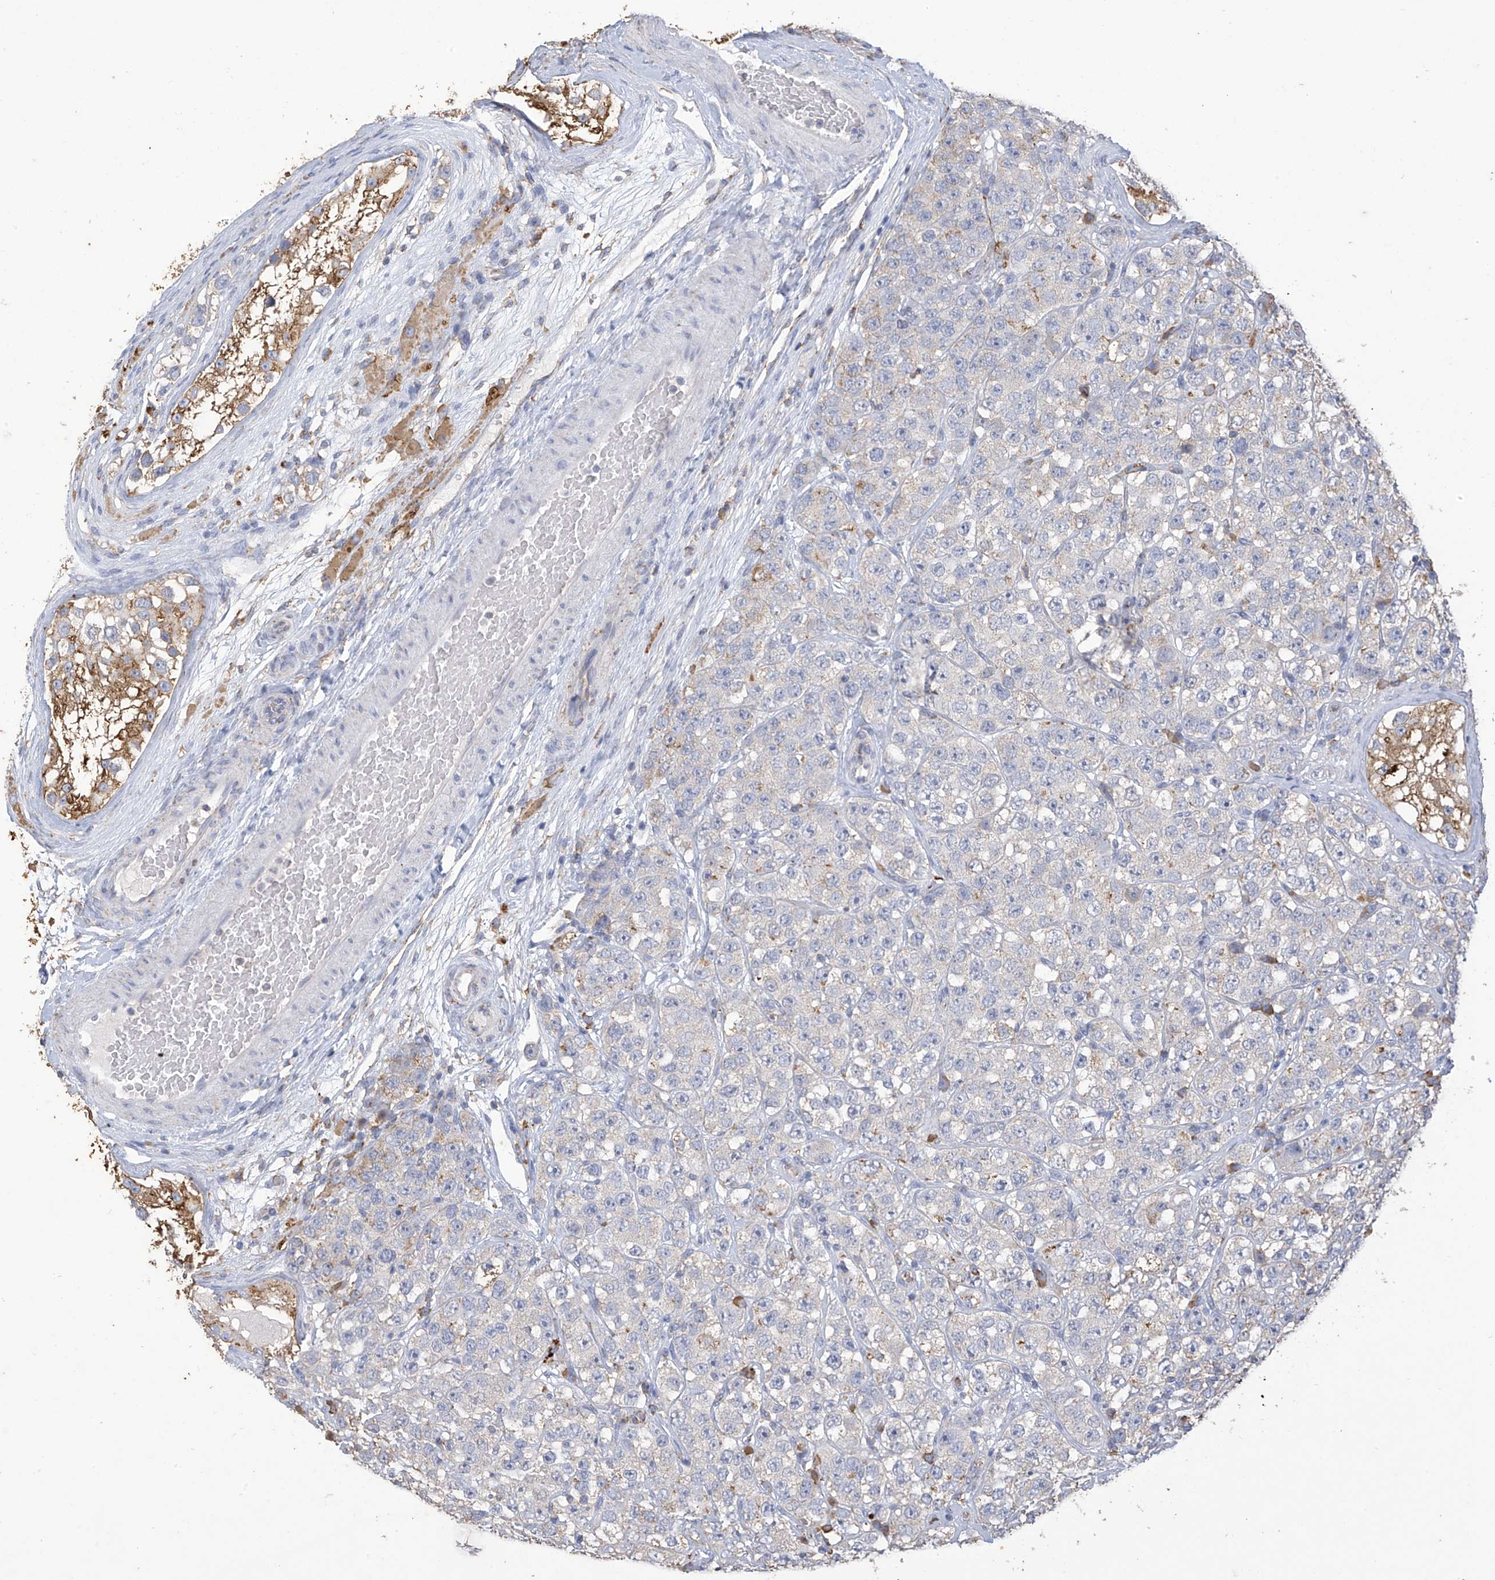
{"staining": {"intensity": "negative", "quantity": "none", "location": "none"}, "tissue": "testis cancer", "cell_type": "Tumor cells", "image_type": "cancer", "snomed": [{"axis": "morphology", "description": "Seminoma, NOS"}, {"axis": "topography", "description": "Testis"}], "caption": "High magnification brightfield microscopy of seminoma (testis) stained with DAB (3,3'-diaminobenzidine) (brown) and counterstained with hematoxylin (blue): tumor cells show no significant positivity.", "gene": "OGT", "patient": {"sex": "male", "age": 28}}